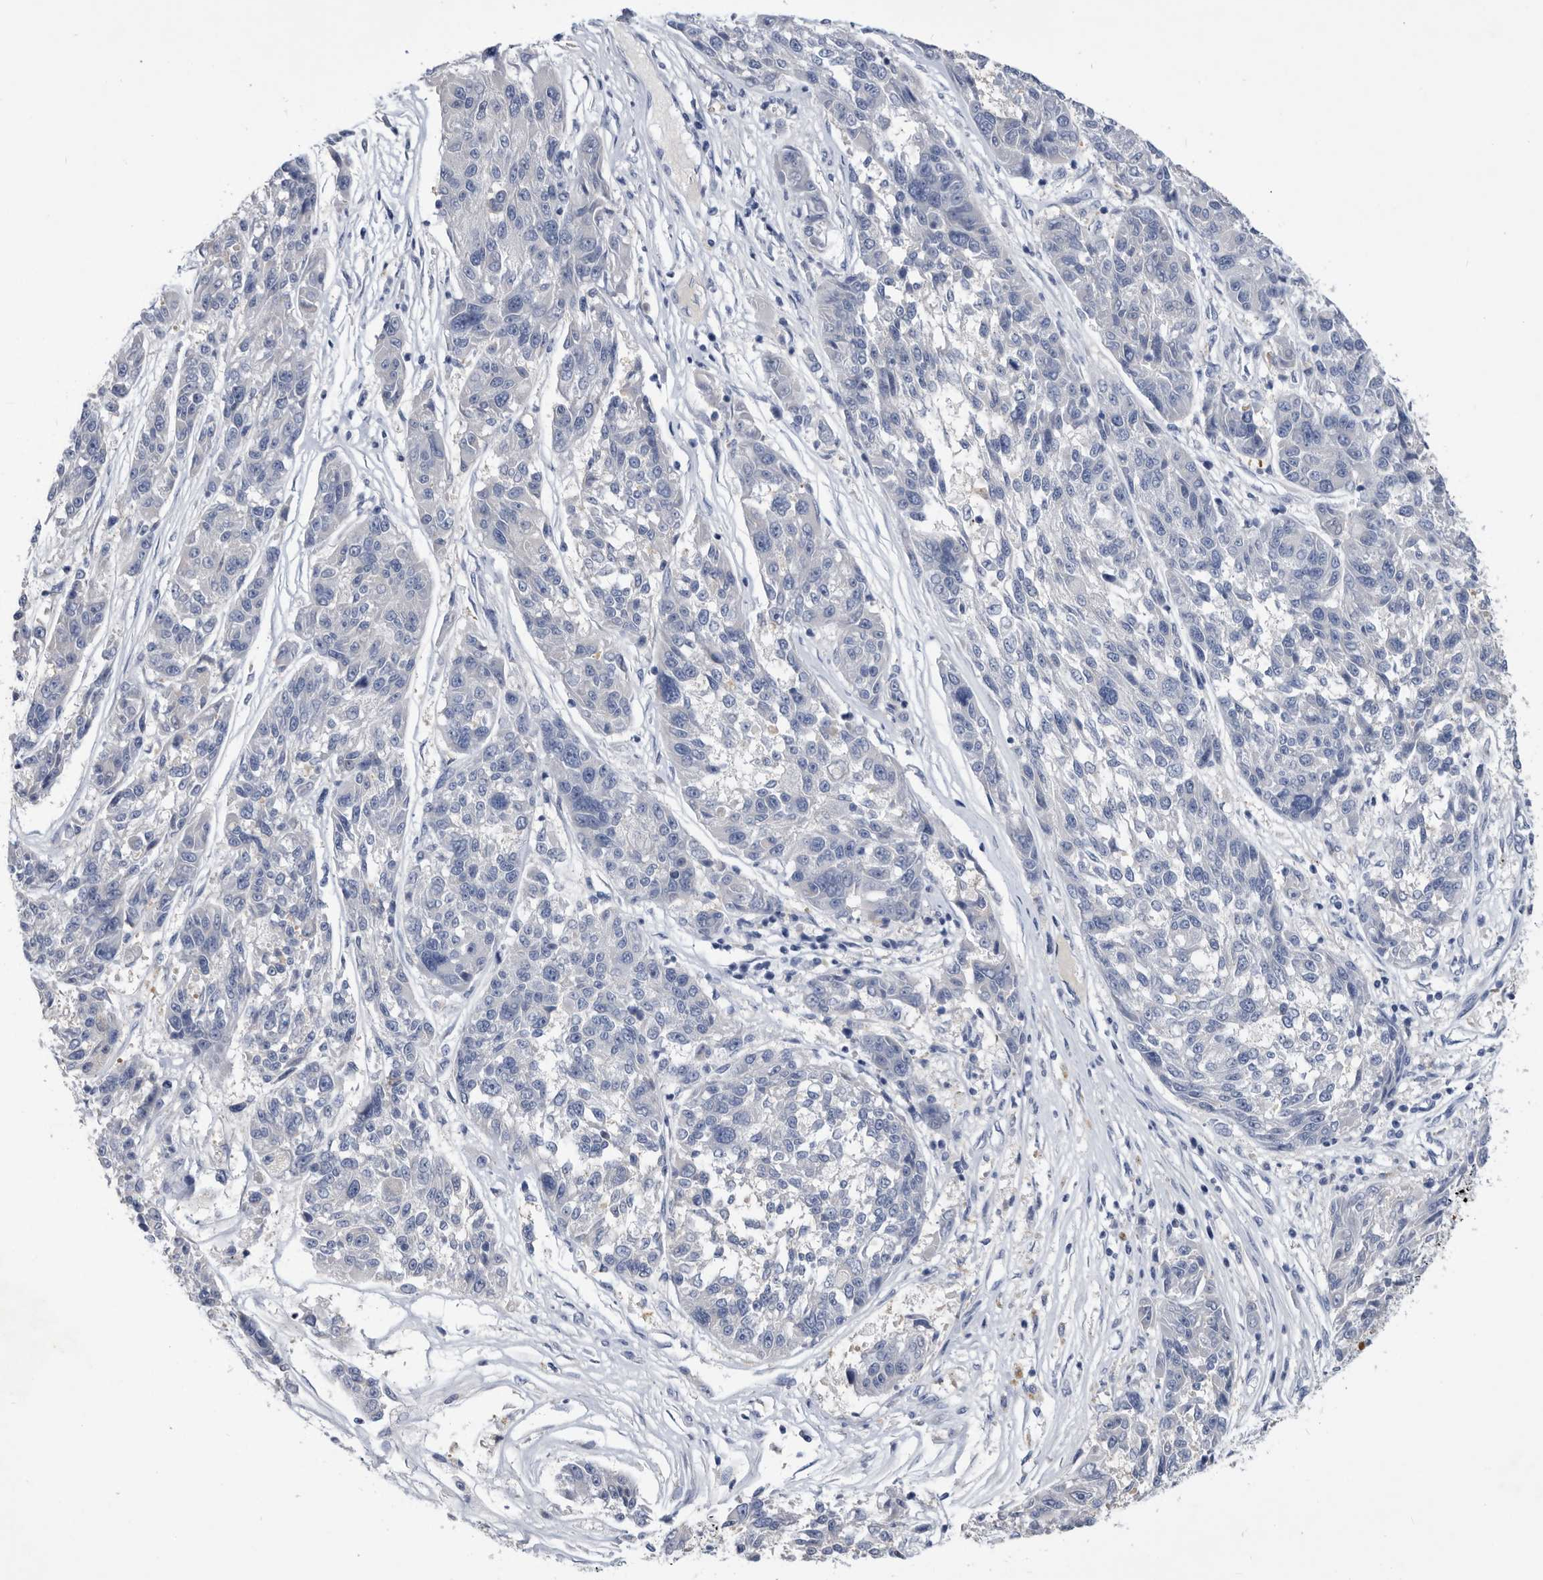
{"staining": {"intensity": "negative", "quantity": "none", "location": "none"}, "tissue": "melanoma", "cell_type": "Tumor cells", "image_type": "cancer", "snomed": [{"axis": "morphology", "description": "Malignant melanoma, NOS"}, {"axis": "topography", "description": "Skin"}], "caption": "Melanoma was stained to show a protein in brown. There is no significant positivity in tumor cells.", "gene": "BTBD6", "patient": {"sex": "male", "age": 53}}